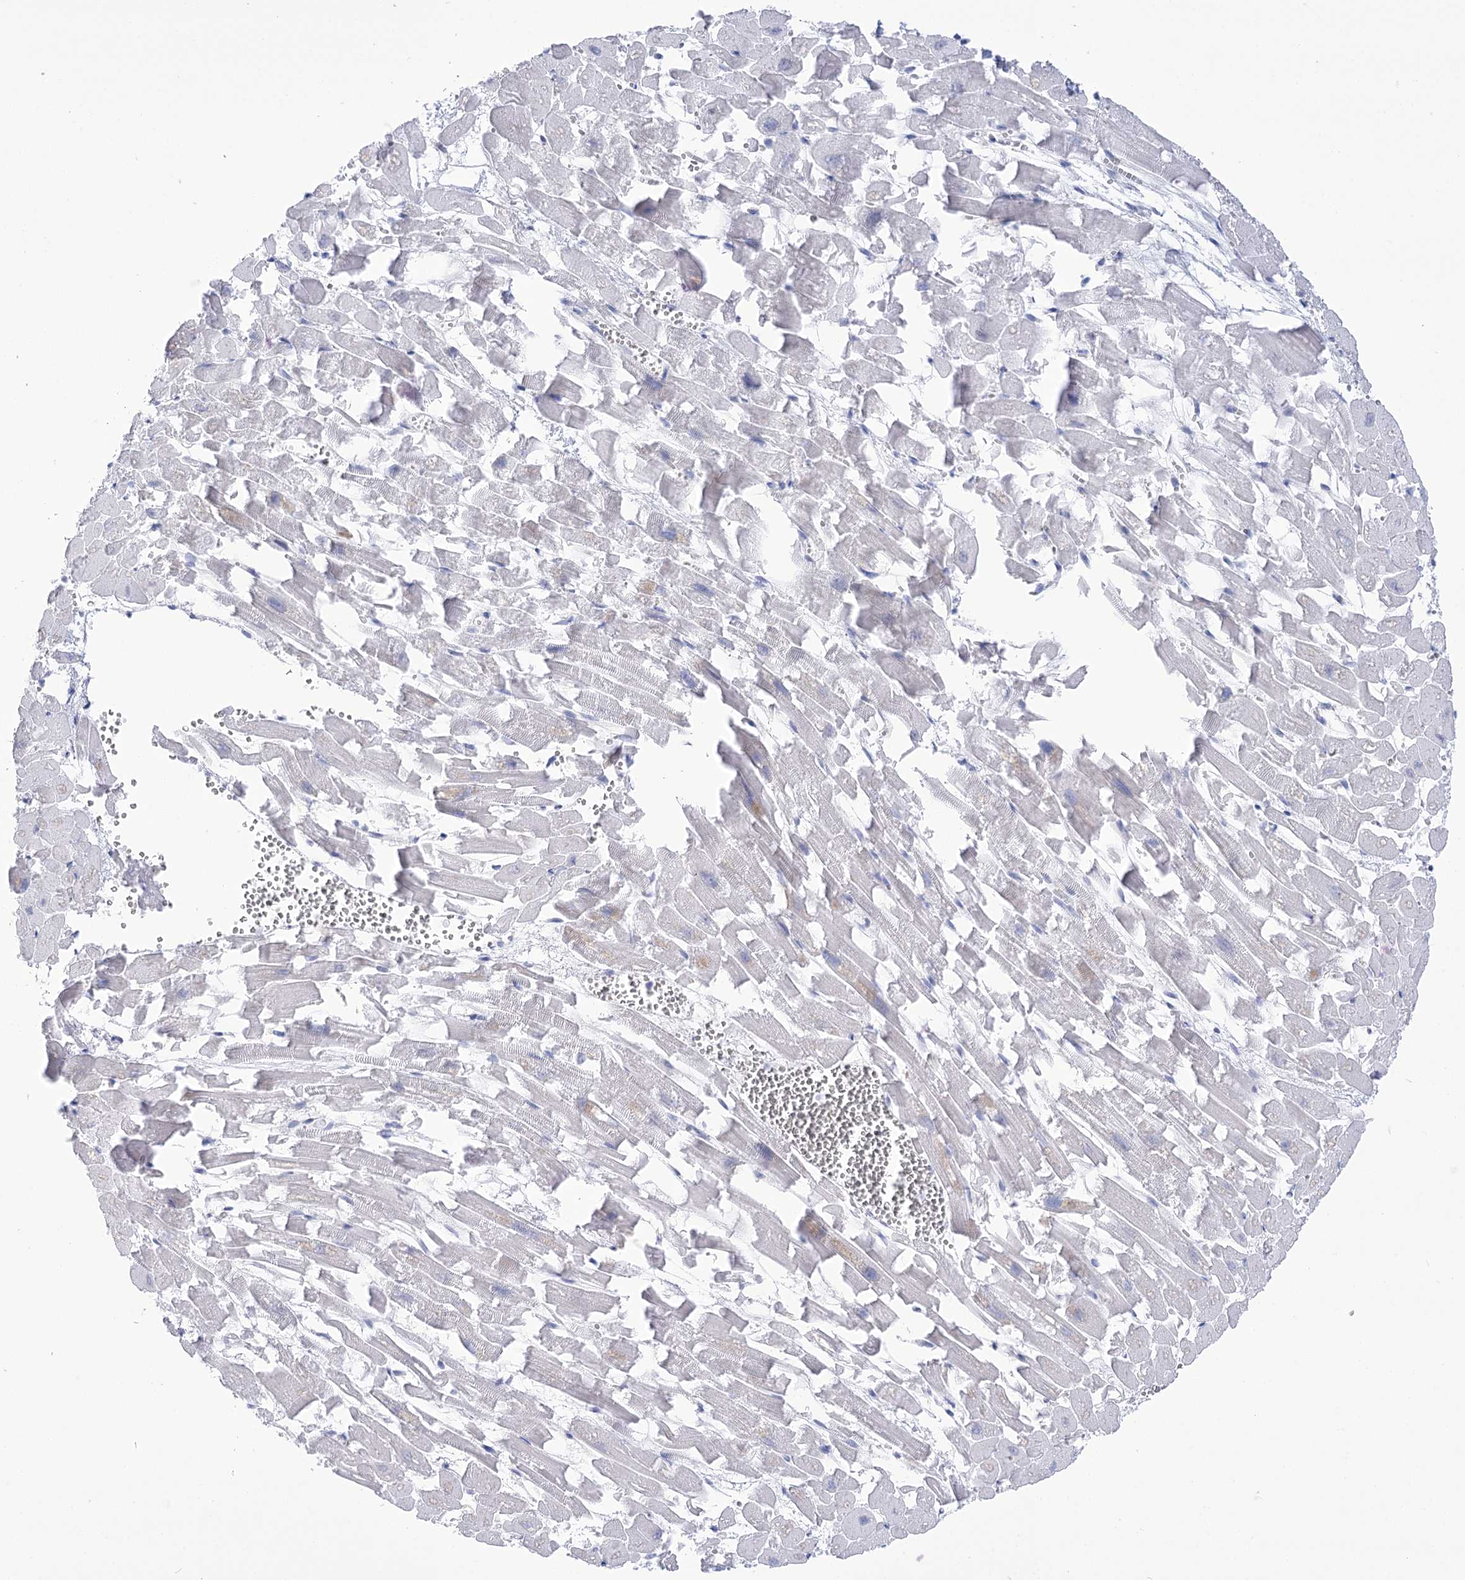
{"staining": {"intensity": "negative", "quantity": "none", "location": "none"}, "tissue": "heart muscle", "cell_type": "Cardiomyocytes", "image_type": "normal", "snomed": [{"axis": "morphology", "description": "Normal tissue, NOS"}, {"axis": "topography", "description": "Heart"}], "caption": "Heart muscle stained for a protein using immunohistochemistry exhibits no staining cardiomyocytes.", "gene": "UBA6", "patient": {"sex": "female", "age": 64}}